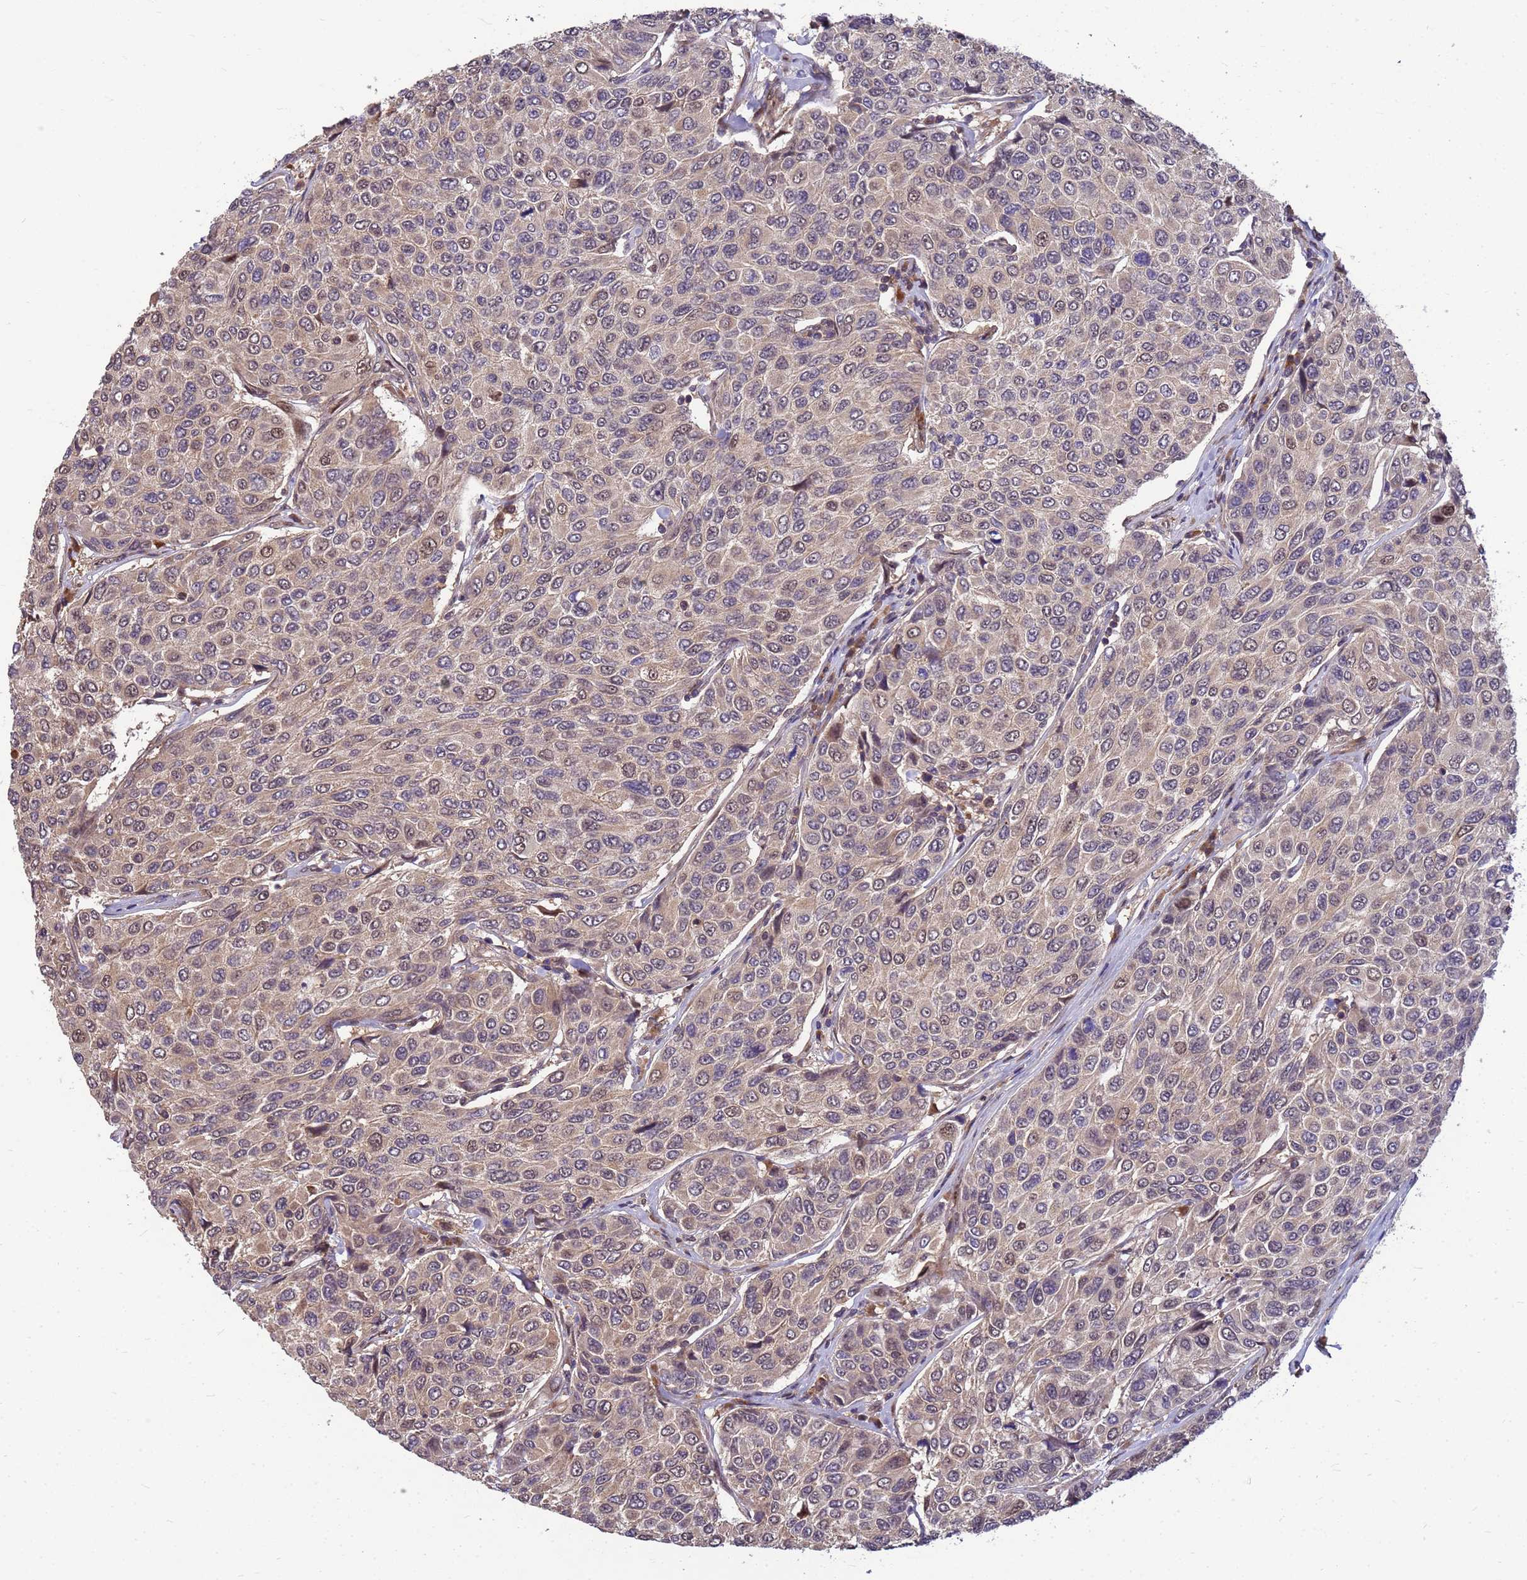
{"staining": {"intensity": "weak", "quantity": "25%-75%", "location": "cytoplasmic/membranous"}, "tissue": "breast cancer", "cell_type": "Tumor cells", "image_type": "cancer", "snomed": [{"axis": "morphology", "description": "Duct carcinoma"}, {"axis": "topography", "description": "Breast"}], "caption": "Immunohistochemical staining of breast cancer (invasive ductal carcinoma) shows weak cytoplasmic/membranous protein staining in approximately 25%-75% of tumor cells.", "gene": "DUS4L", "patient": {"sex": "female", "age": 55}}